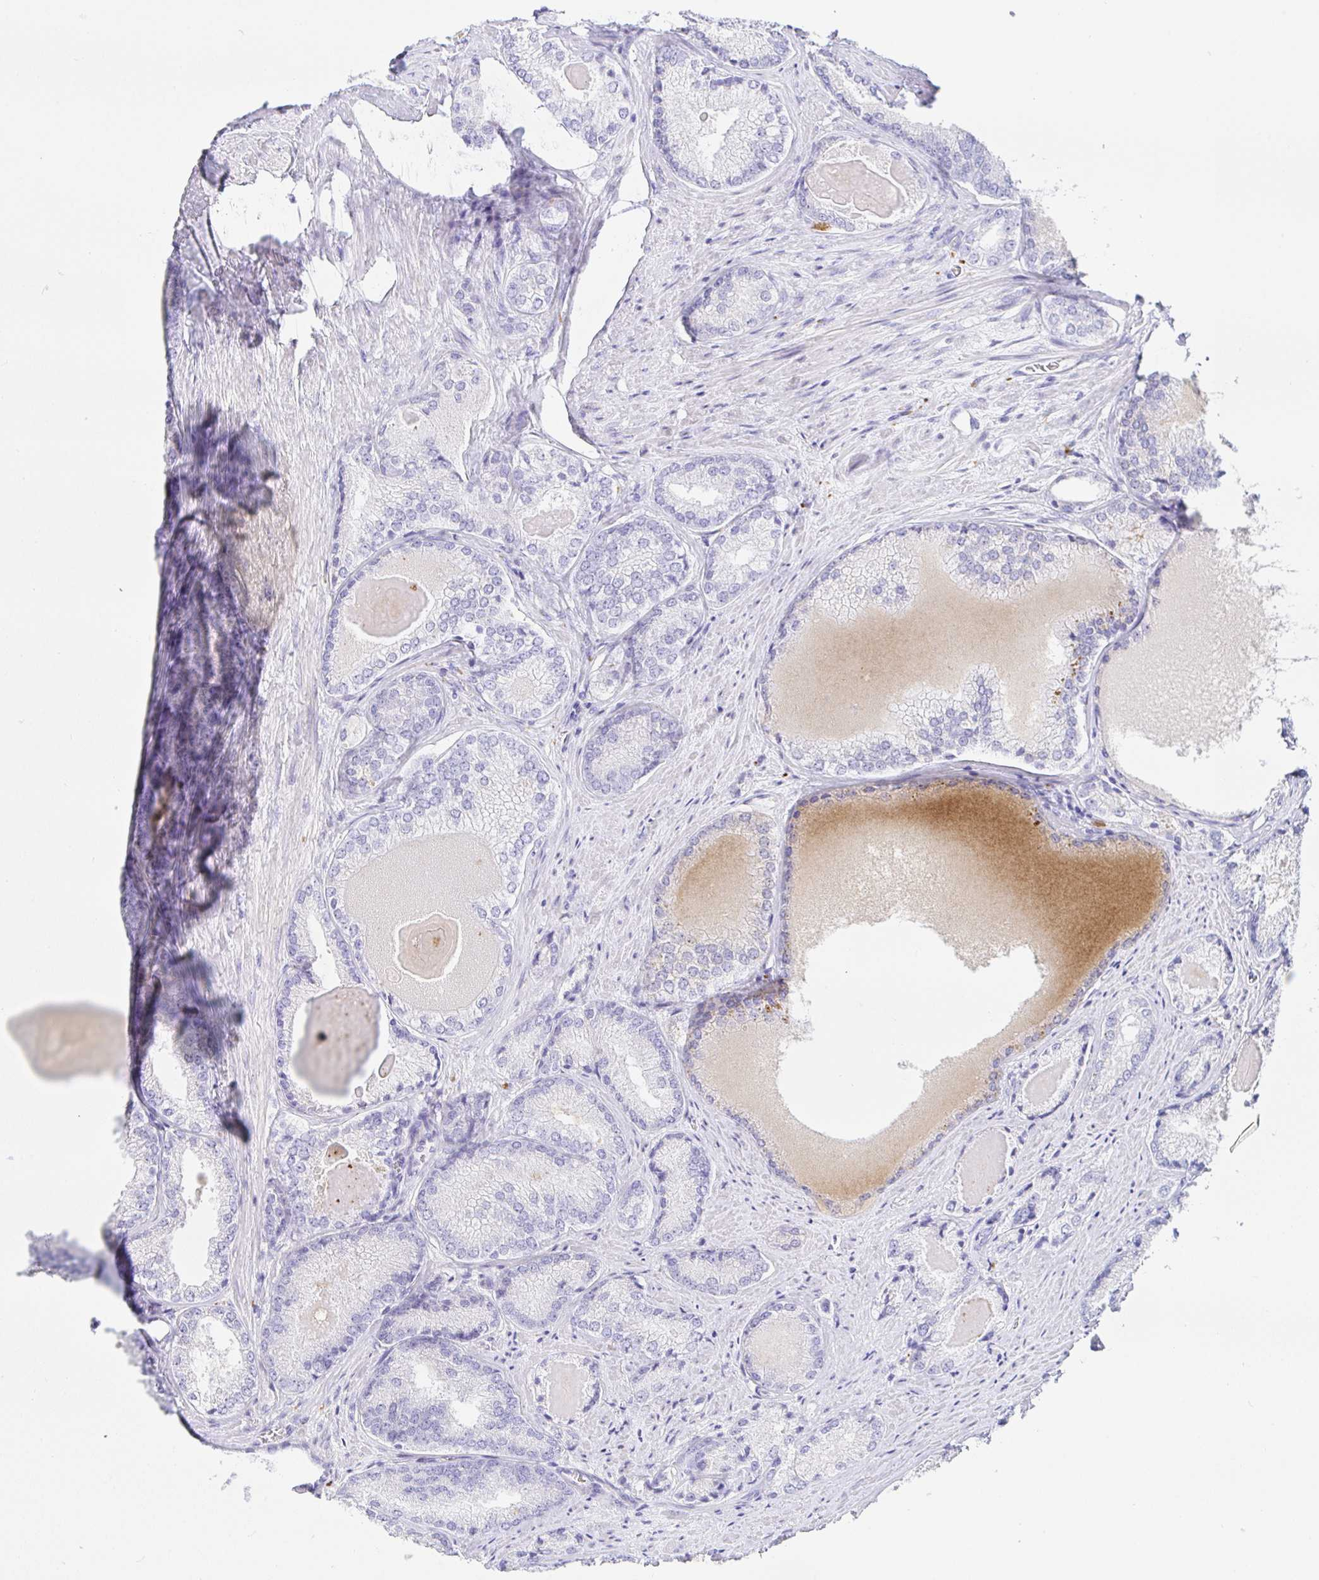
{"staining": {"intensity": "negative", "quantity": "none", "location": "none"}, "tissue": "prostate cancer", "cell_type": "Tumor cells", "image_type": "cancer", "snomed": [{"axis": "morphology", "description": "Adenocarcinoma, NOS"}, {"axis": "morphology", "description": "Adenocarcinoma, Low grade"}, {"axis": "topography", "description": "Prostate"}], "caption": "High magnification brightfield microscopy of adenocarcinoma (prostate) stained with DAB (brown) and counterstained with hematoxylin (blue): tumor cells show no significant expression.", "gene": "PAX8", "patient": {"sex": "male", "age": 68}}